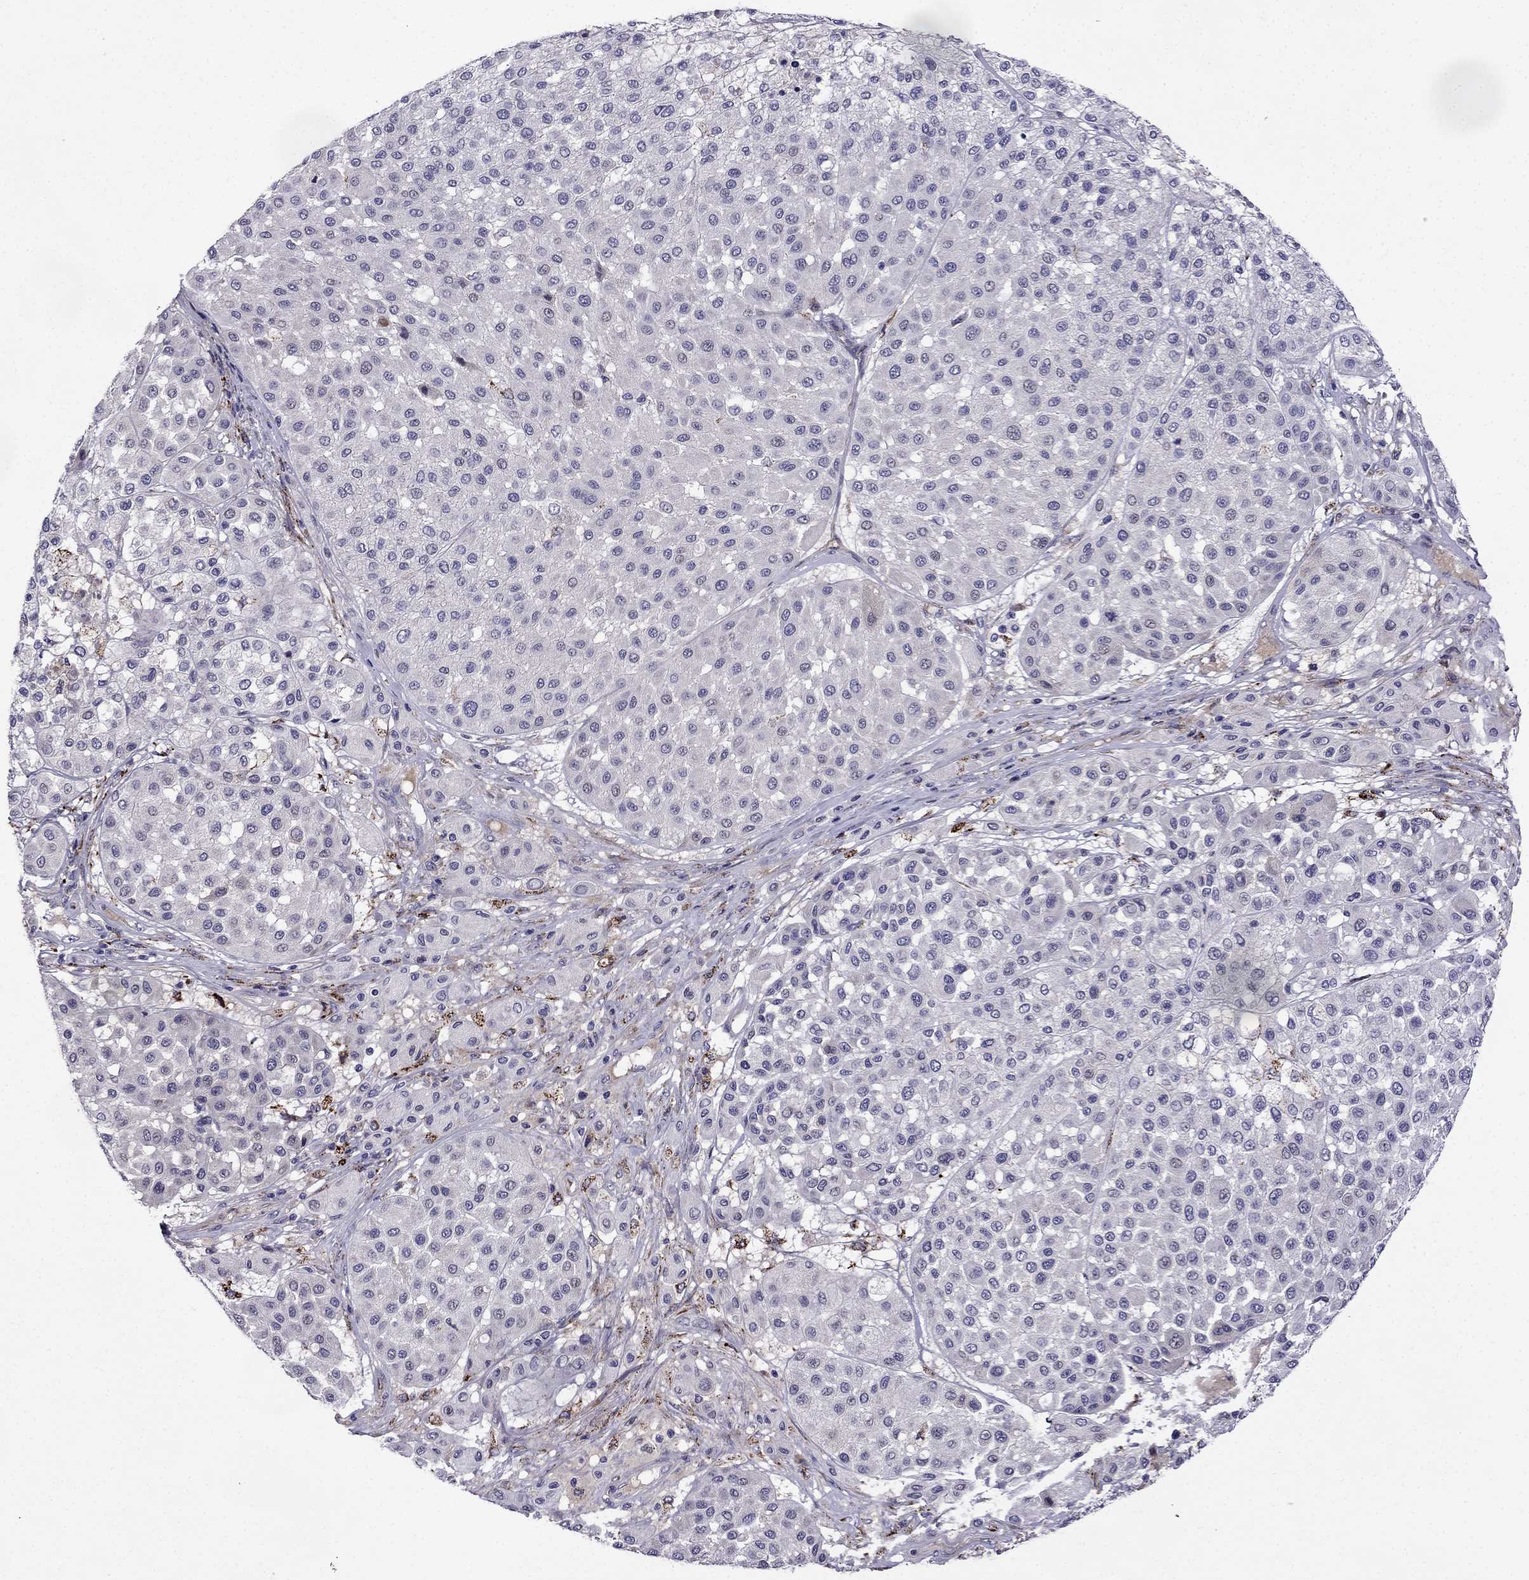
{"staining": {"intensity": "negative", "quantity": "none", "location": "none"}, "tissue": "melanoma", "cell_type": "Tumor cells", "image_type": "cancer", "snomed": [{"axis": "morphology", "description": "Malignant melanoma, Metastatic site"}, {"axis": "topography", "description": "Smooth muscle"}], "caption": "The micrograph exhibits no significant positivity in tumor cells of malignant melanoma (metastatic site). (Stains: DAB (3,3'-diaminobenzidine) immunohistochemistry with hematoxylin counter stain, Microscopy: brightfield microscopy at high magnification).", "gene": "PI16", "patient": {"sex": "male", "age": 41}}